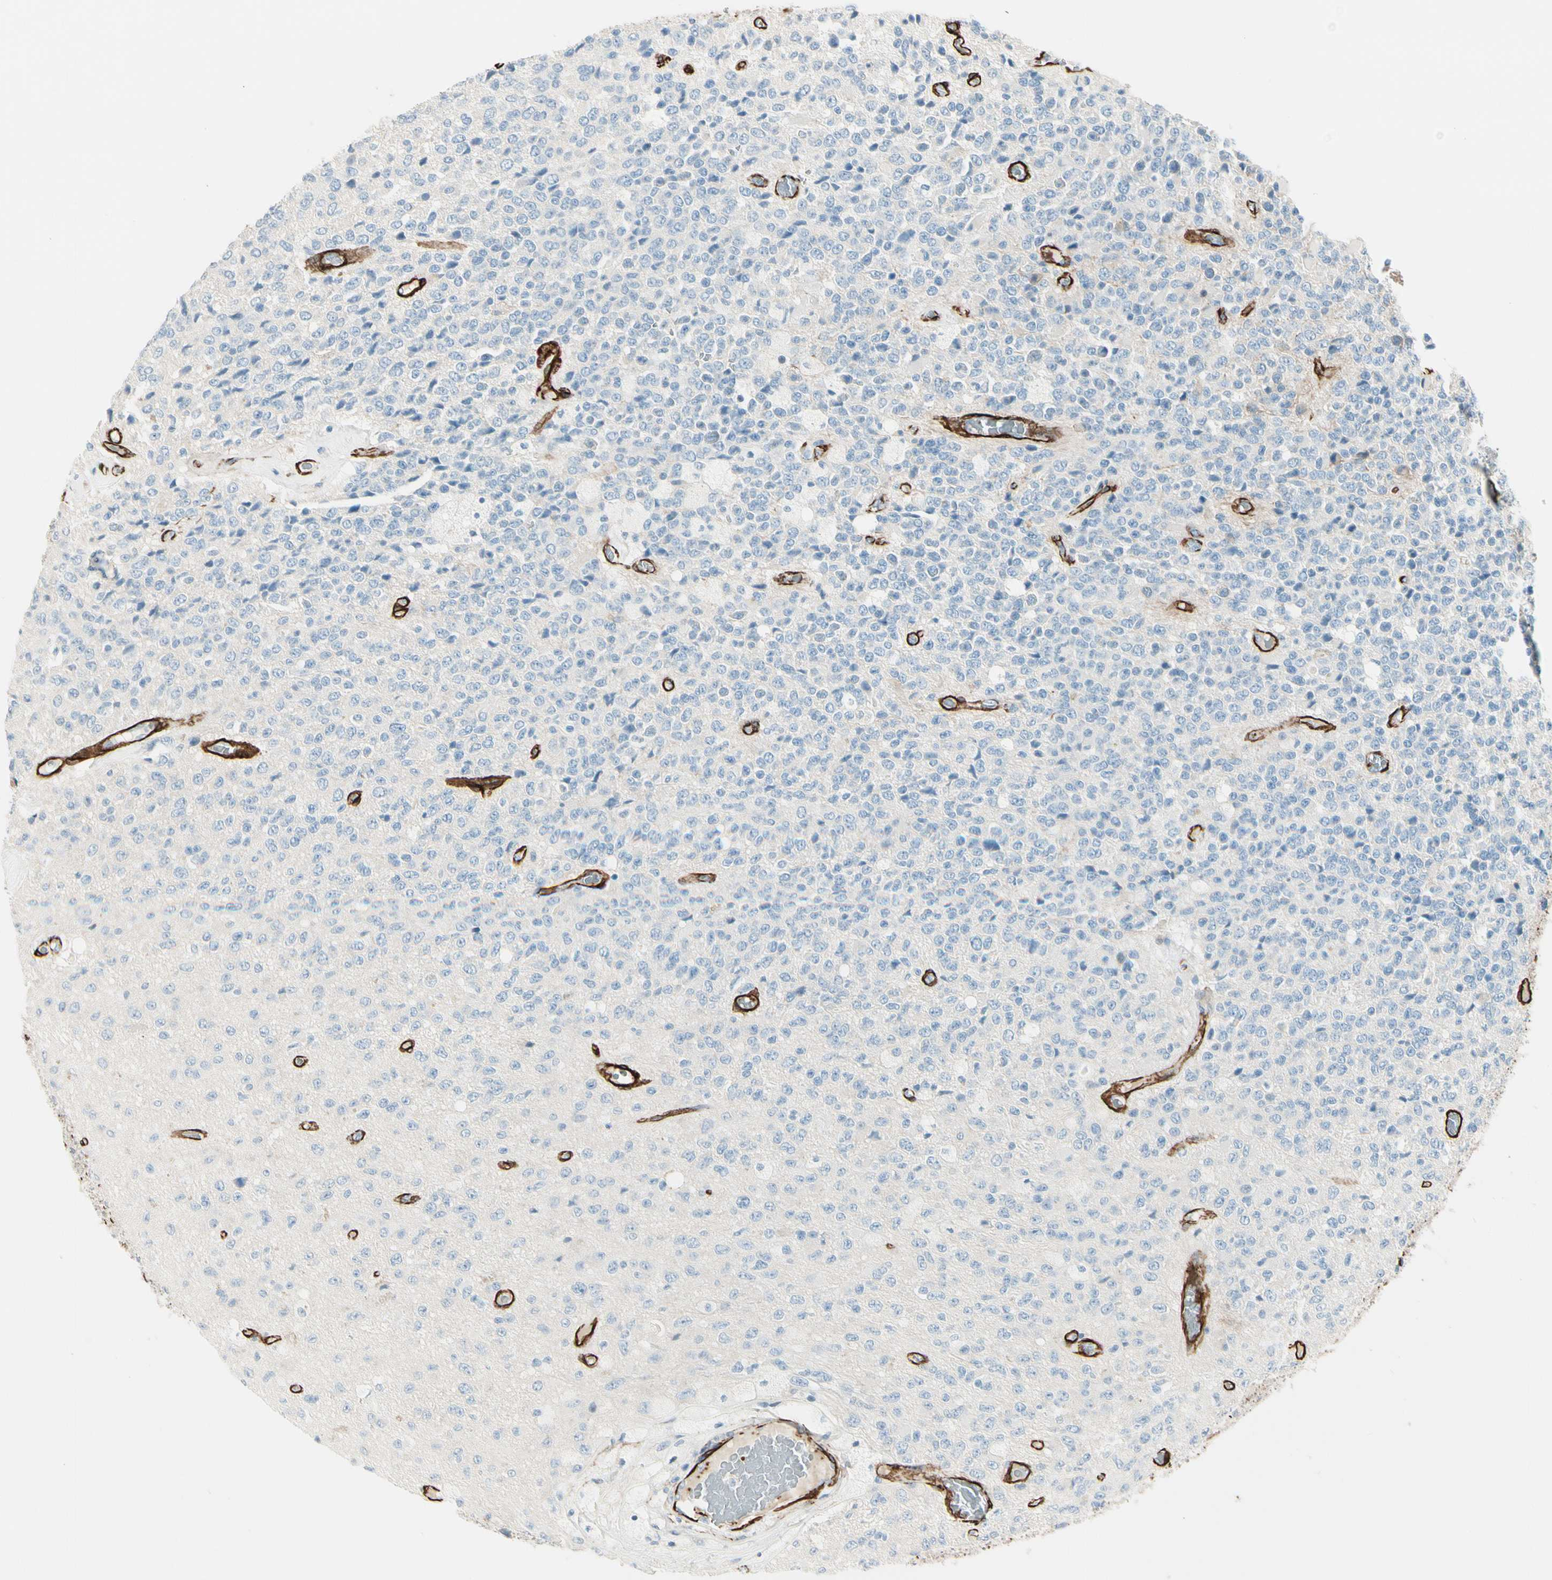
{"staining": {"intensity": "negative", "quantity": "none", "location": "none"}, "tissue": "glioma", "cell_type": "Tumor cells", "image_type": "cancer", "snomed": [{"axis": "morphology", "description": "Glioma, malignant, High grade"}, {"axis": "topography", "description": "pancreas cauda"}], "caption": "Tumor cells are negative for protein expression in human high-grade glioma (malignant). (DAB (3,3'-diaminobenzidine) immunohistochemistry with hematoxylin counter stain).", "gene": "CALD1", "patient": {"sex": "male", "age": 60}}